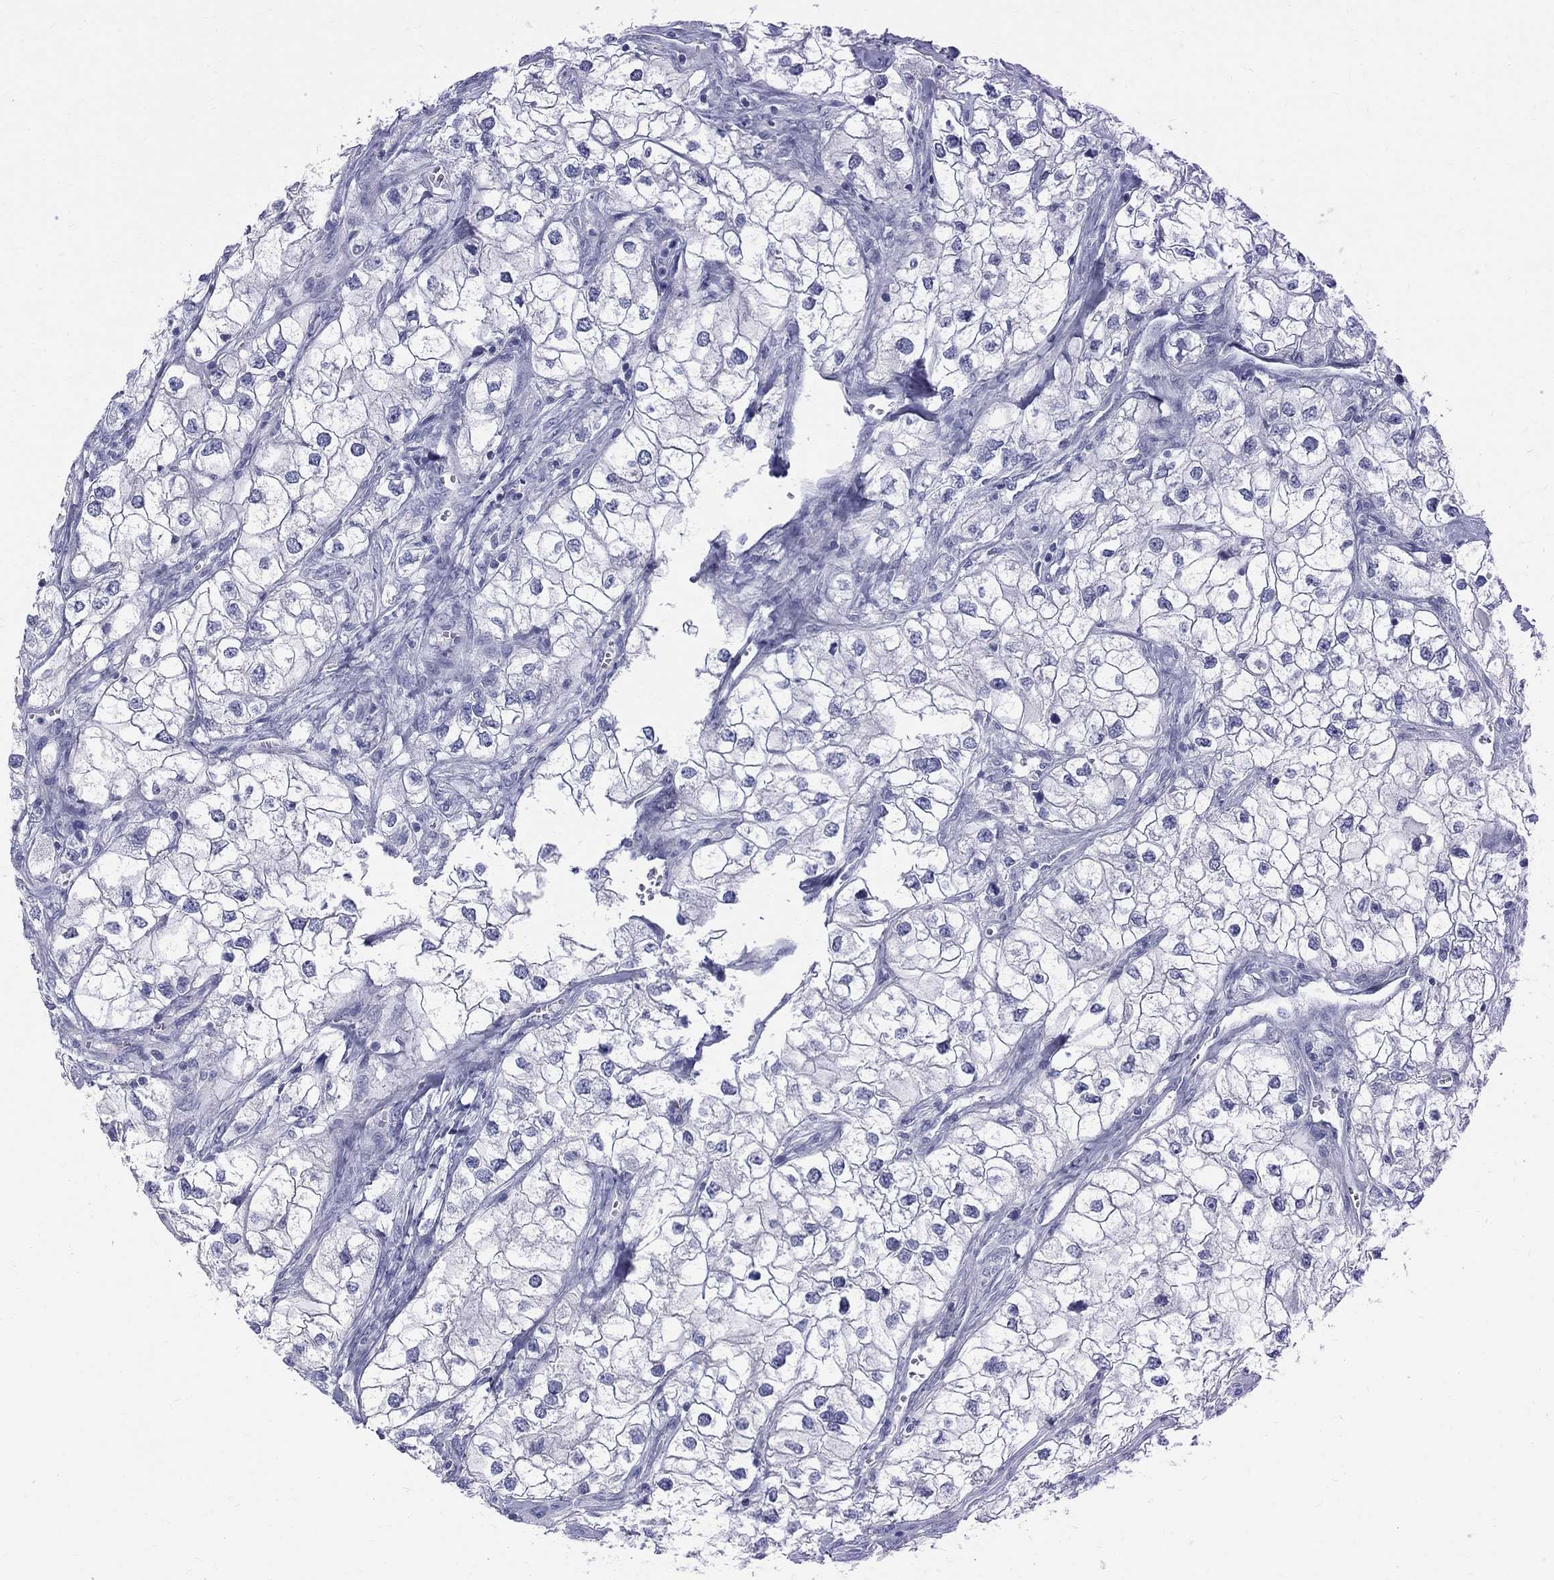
{"staining": {"intensity": "negative", "quantity": "none", "location": "none"}, "tissue": "renal cancer", "cell_type": "Tumor cells", "image_type": "cancer", "snomed": [{"axis": "morphology", "description": "Adenocarcinoma, NOS"}, {"axis": "topography", "description": "Kidney"}], "caption": "Immunohistochemistry (IHC) histopathology image of adenocarcinoma (renal) stained for a protein (brown), which shows no positivity in tumor cells. Nuclei are stained in blue.", "gene": "MAGEB6", "patient": {"sex": "male", "age": 59}}